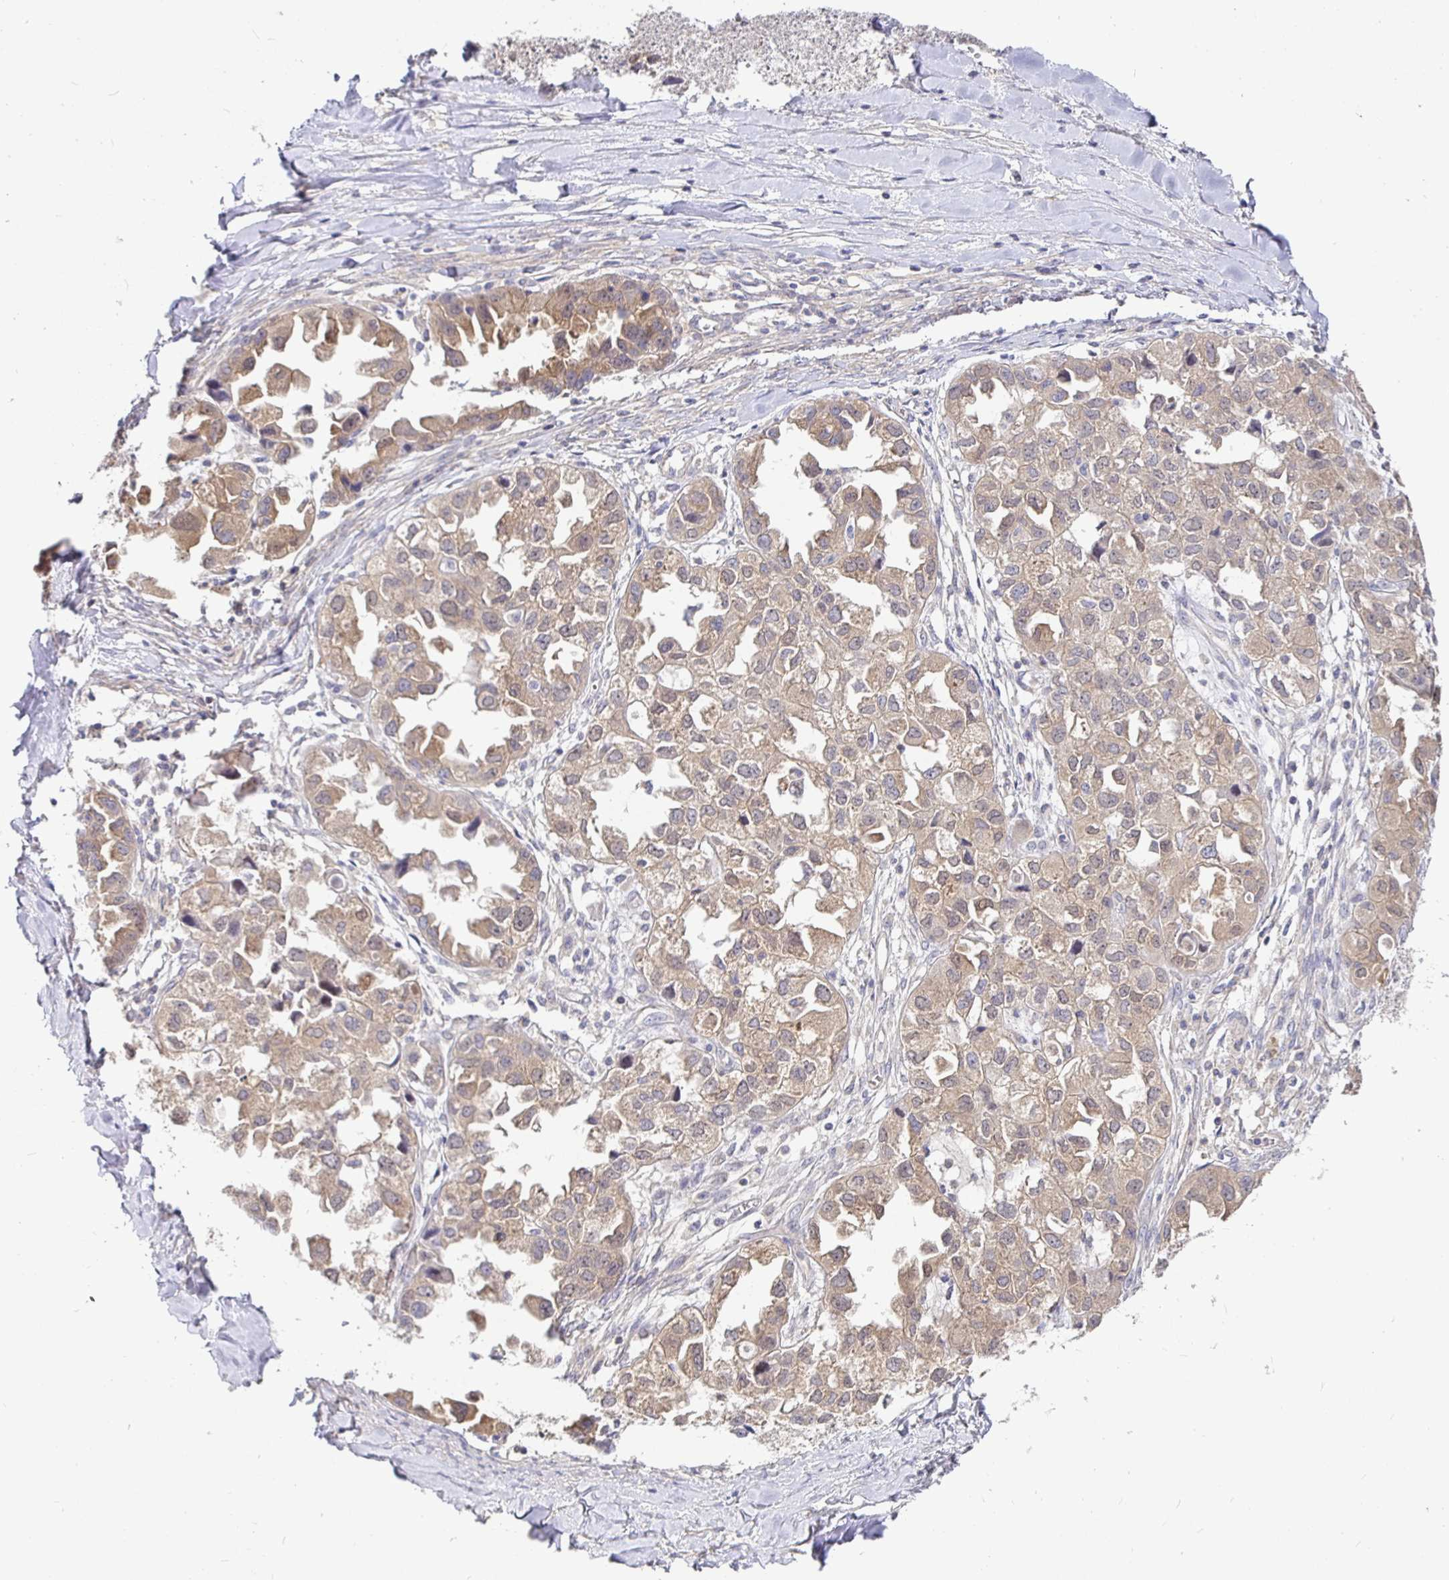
{"staining": {"intensity": "weak", "quantity": ">75%", "location": "cytoplasmic/membranous"}, "tissue": "ovarian cancer", "cell_type": "Tumor cells", "image_type": "cancer", "snomed": [{"axis": "morphology", "description": "Cystadenocarcinoma, serous, NOS"}, {"axis": "topography", "description": "Ovary"}], "caption": "IHC (DAB (3,3'-diaminobenzidine)) staining of ovarian cancer (serous cystadenocarcinoma) reveals weak cytoplasmic/membranous protein expression in about >75% of tumor cells. The protein is shown in brown color, while the nuclei are stained blue.", "gene": "KIF21A", "patient": {"sex": "female", "age": 84}}